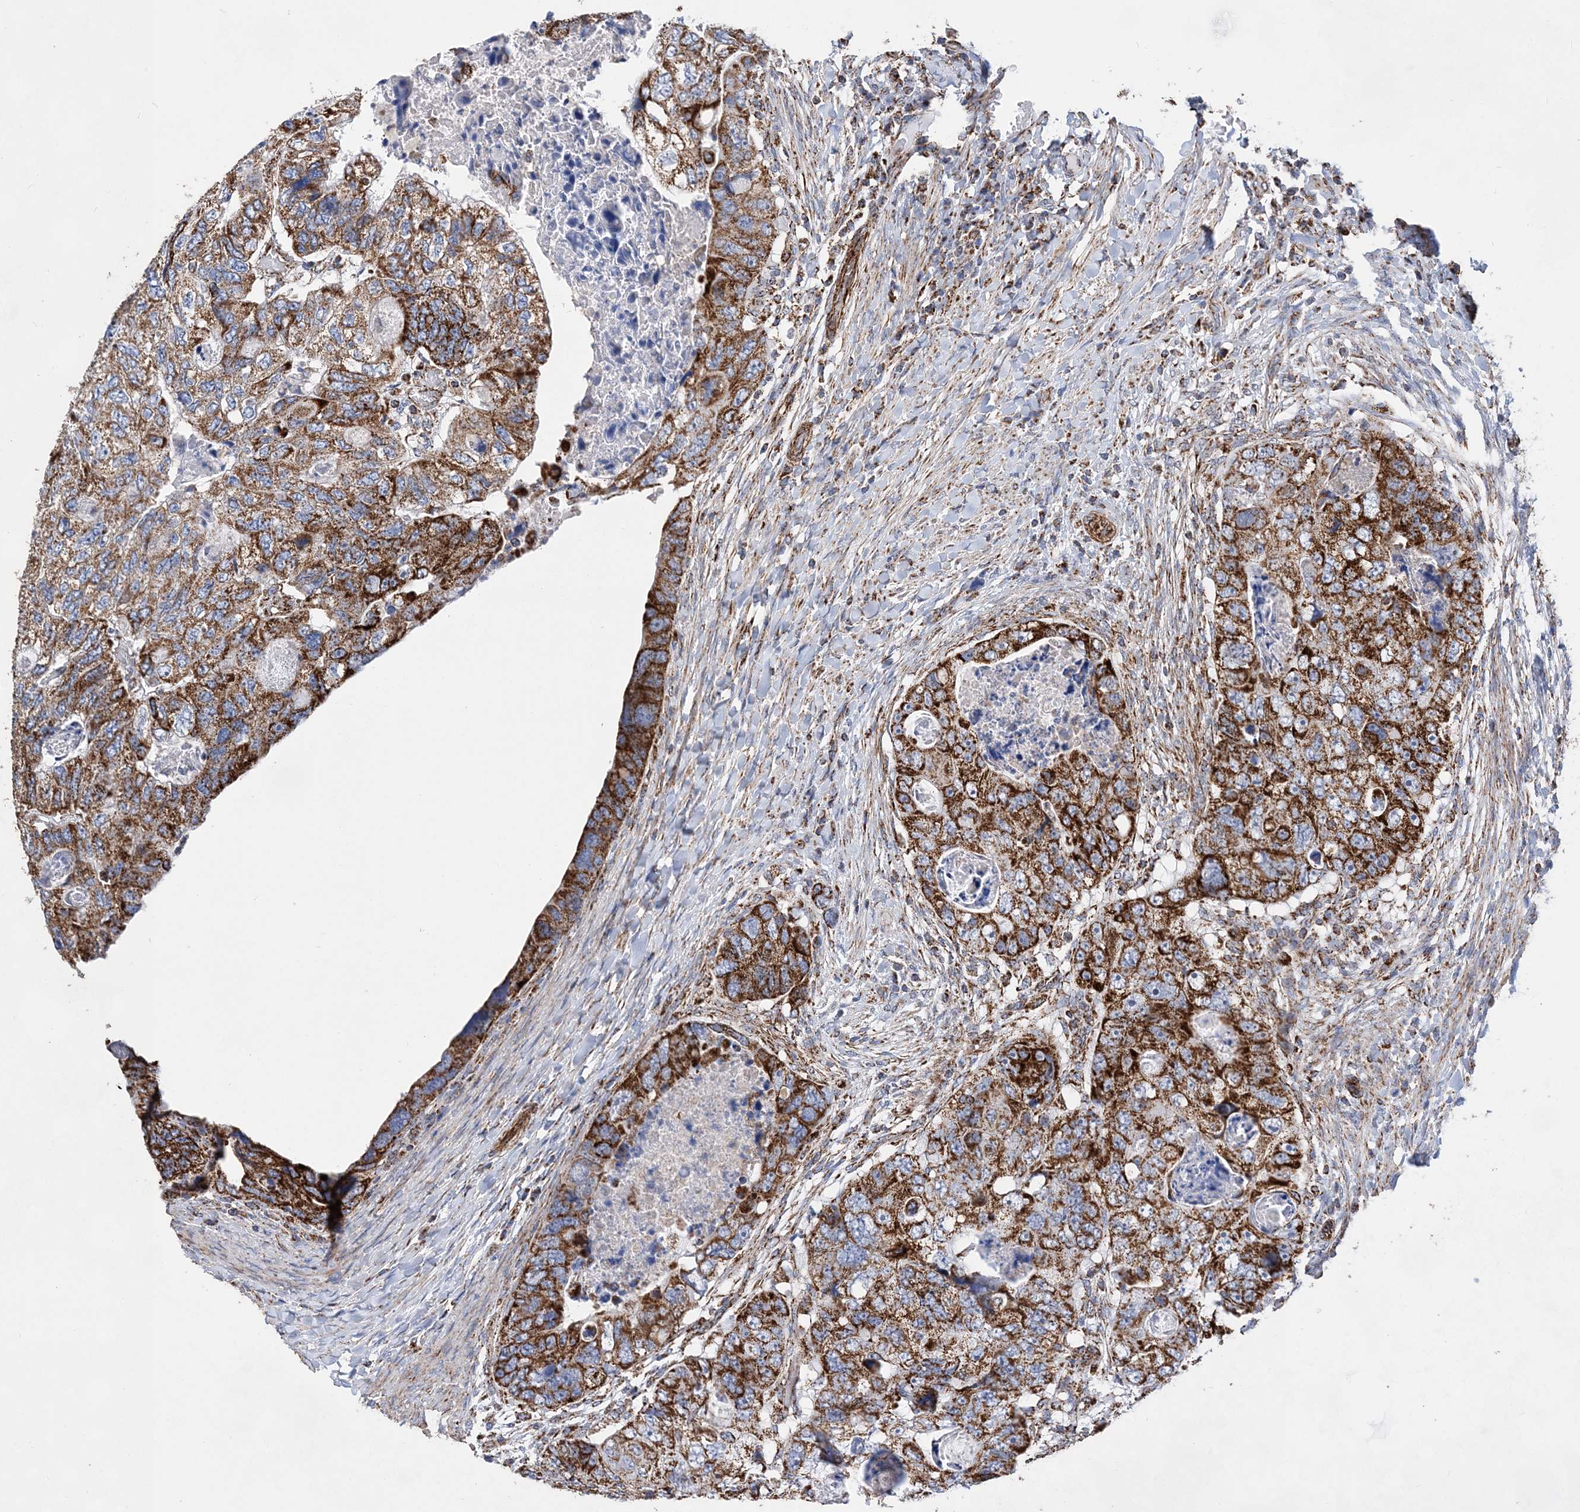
{"staining": {"intensity": "strong", "quantity": ">75%", "location": "cytoplasmic/membranous"}, "tissue": "colorectal cancer", "cell_type": "Tumor cells", "image_type": "cancer", "snomed": [{"axis": "morphology", "description": "Adenocarcinoma, NOS"}, {"axis": "topography", "description": "Rectum"}], "caption": "The histopathology image demonstrates staining of colorectal cancer (adenocarcinoma), revealing strong cytoplasmic/membranous protein staining (brown color) within tumor cells.", "gene": "ACOT9", "patient": {"sex": "male", "age": 59}}